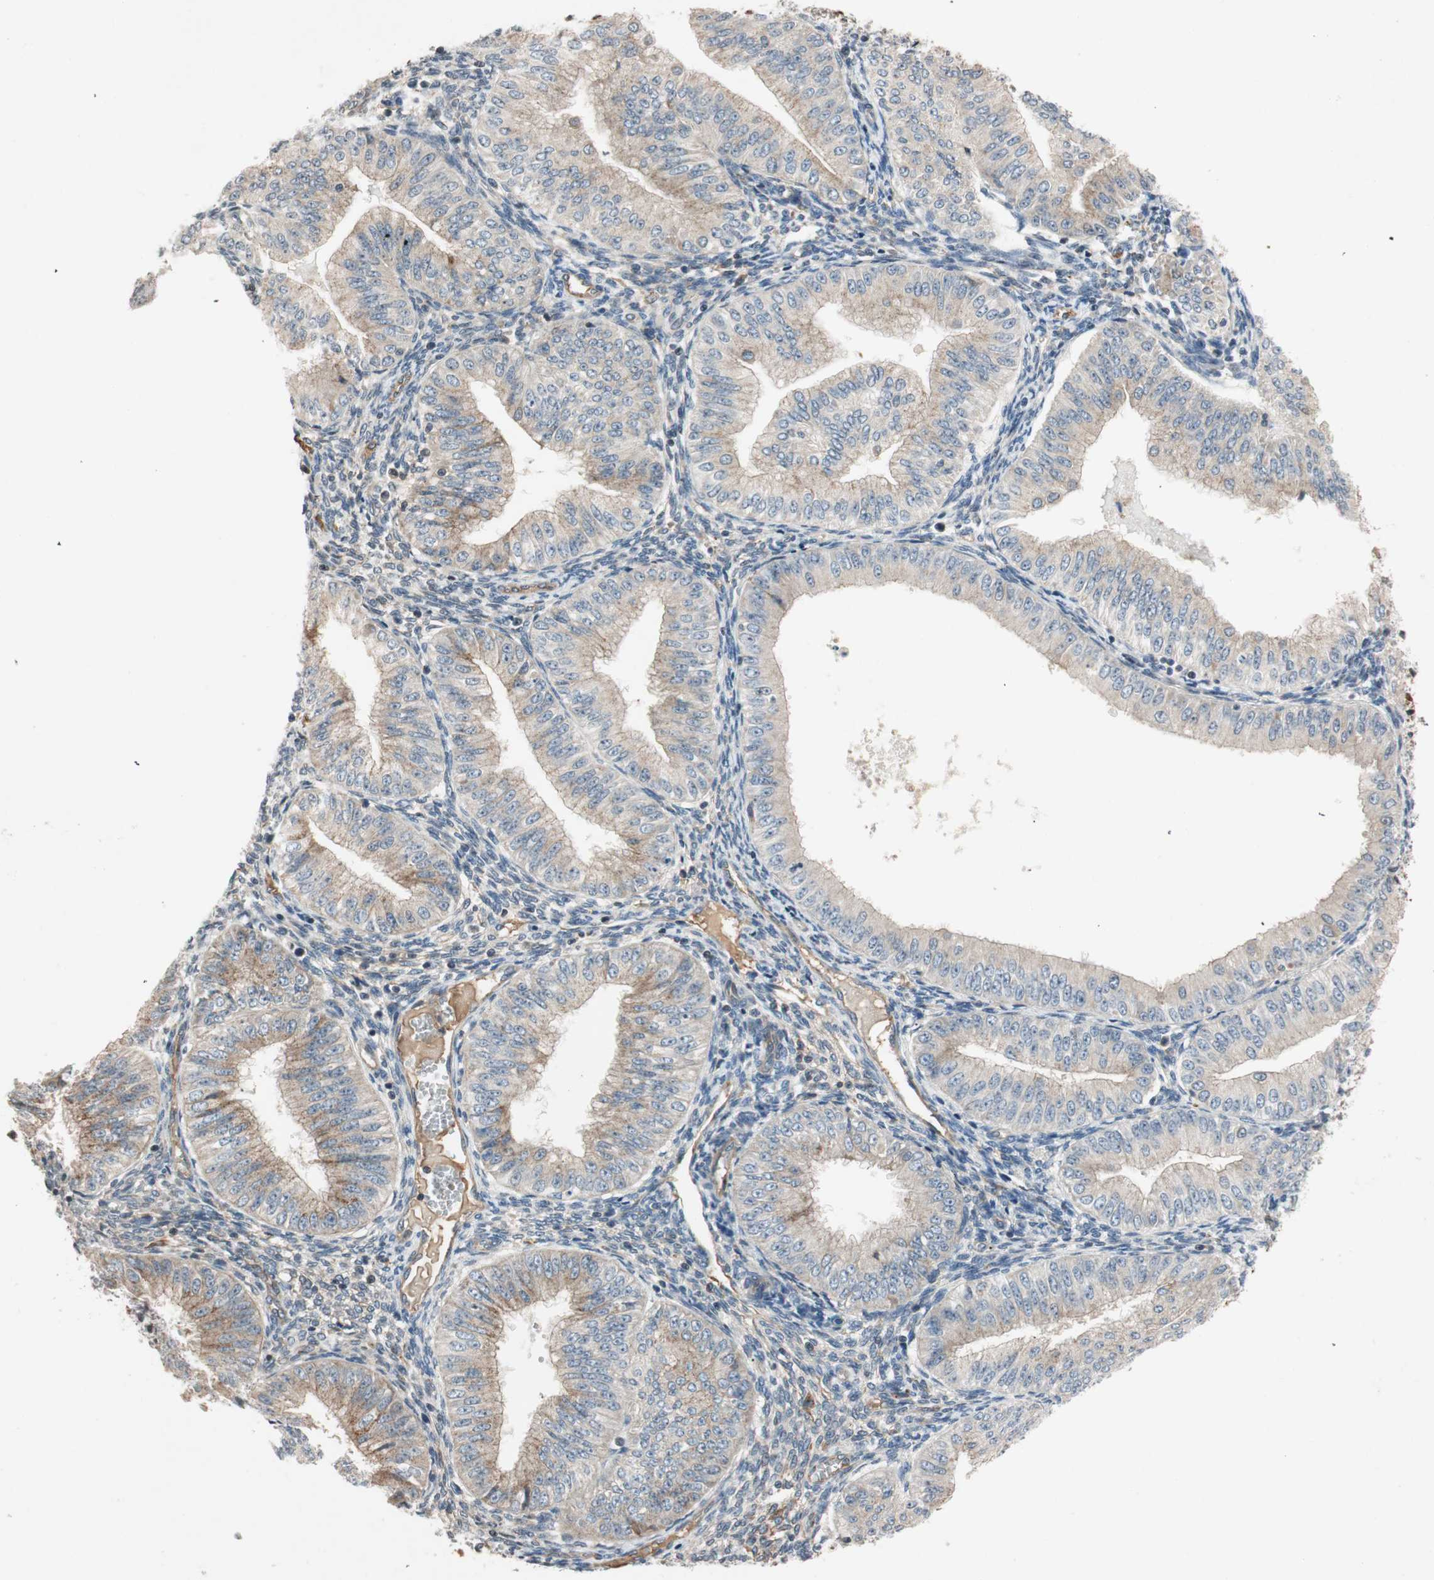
{"staining": {"intensity": "weak", "quantity": ">75%", "location": "cytoplasmic/membranous"}, "tissue": "endometrial cancer", "cell_type": "Tumor cells", "image_type": "cancer", "snomed": [{"axis": "morphology", "description": "Normal tissue, NOS"}, {"axis": "morphology", "description": "Adenocarcinoma, NOS"}, {"axis": "topography", "description": "Endometrium"}], "caption": "This image demonstrates immunohistochemistry (IHC) staining of human endometrial cancer, with low weak cytoplasmic/membranous staining in about >75% of tumor cells.", "gene": "GCLM", "patient": {"sex": "female", "age": 53}}